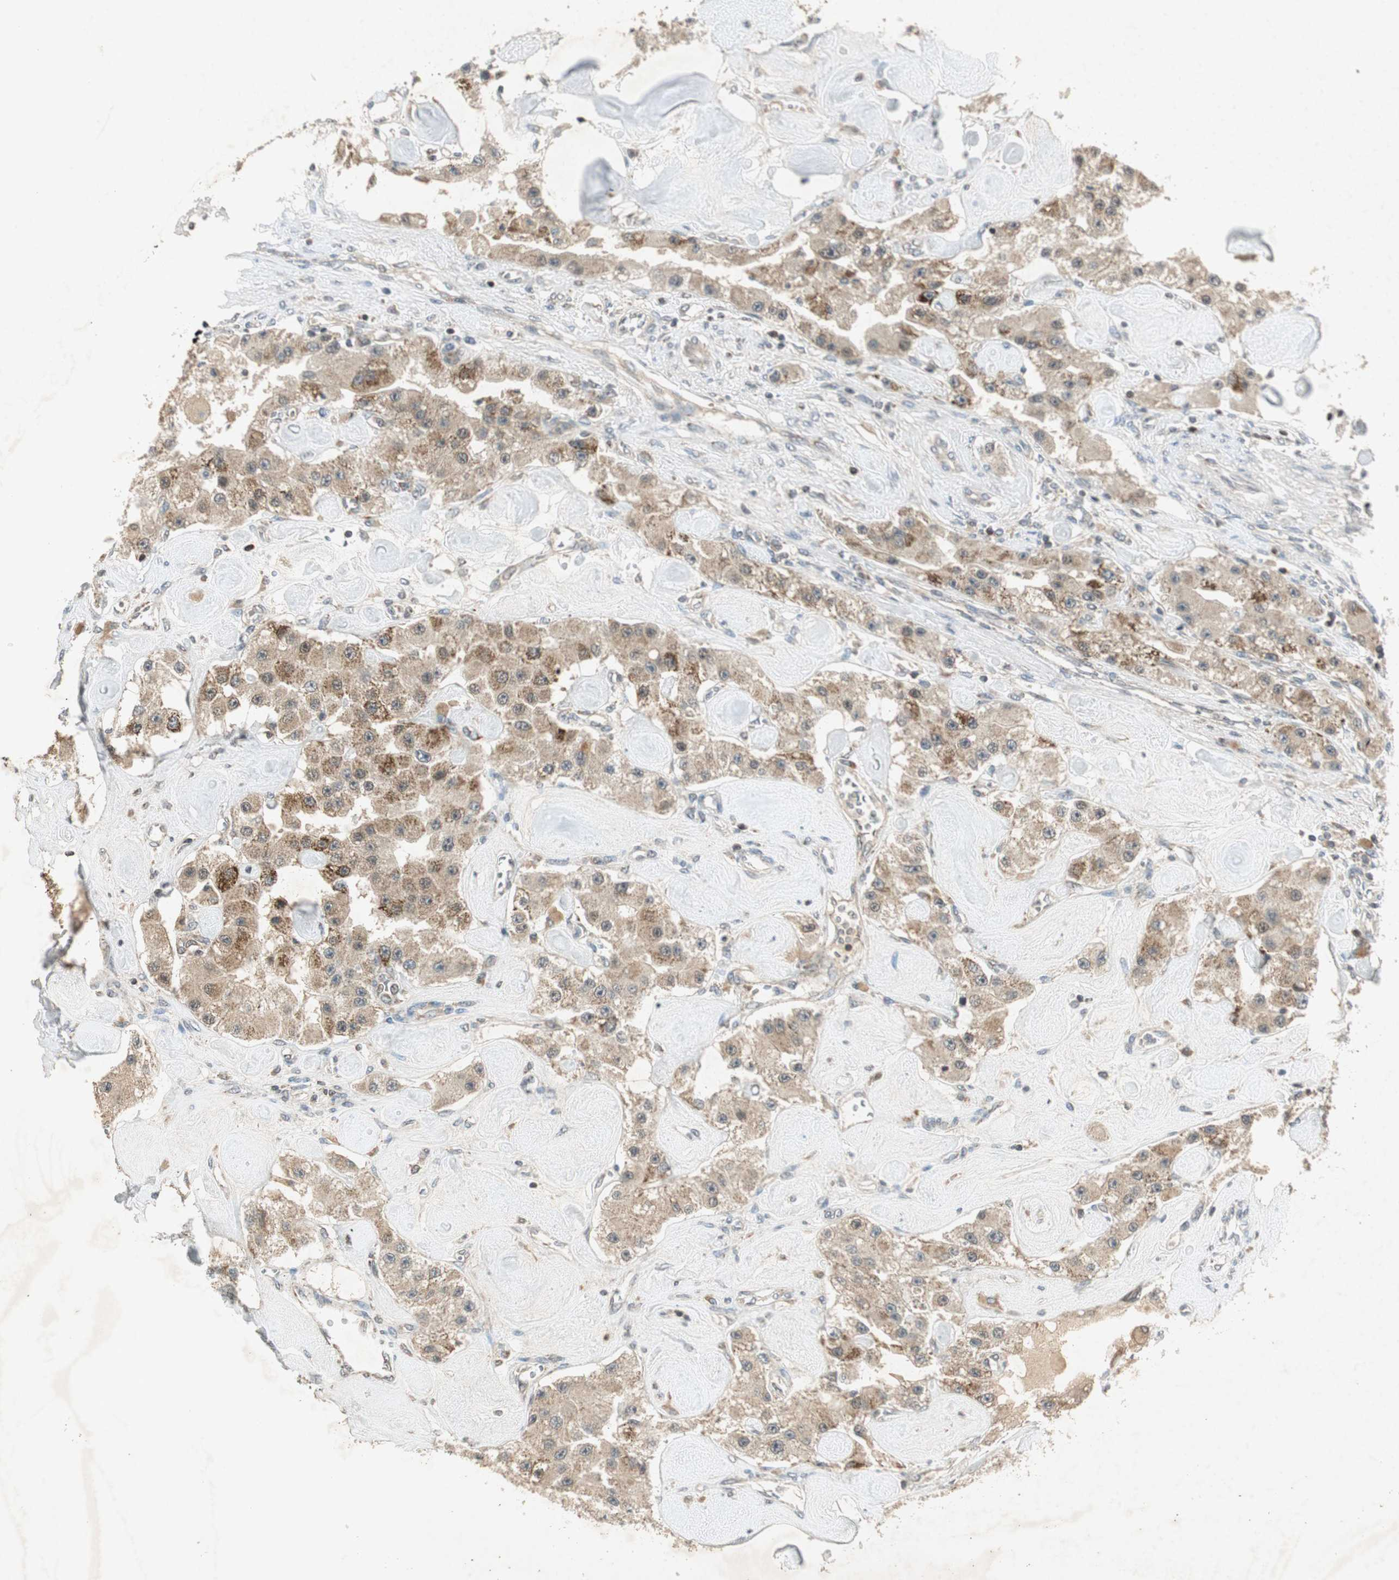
{"staining": {"intensity": "moderate", "quantity": ">75%", "location": "cytoplasmic/membranous"}, "tissue": "carcinoid", "cell_type": "Tumor cells", "image_type": "cancer", "snomed": [{"axis": "morphology", "description": "Carcinoid, malignant, NOS"}, {"axis": "topography", "description": "Pancreas"}], "caption": "Immunohistochemistry micrograph of human carcinoid stained for a protein (brown), which displays medium levels of moderate cytoplasmic/membranous positivity in approximately >75% of tumor cells.", "gene": "USP2", "patient": {"sex": "male", "age": 41}}